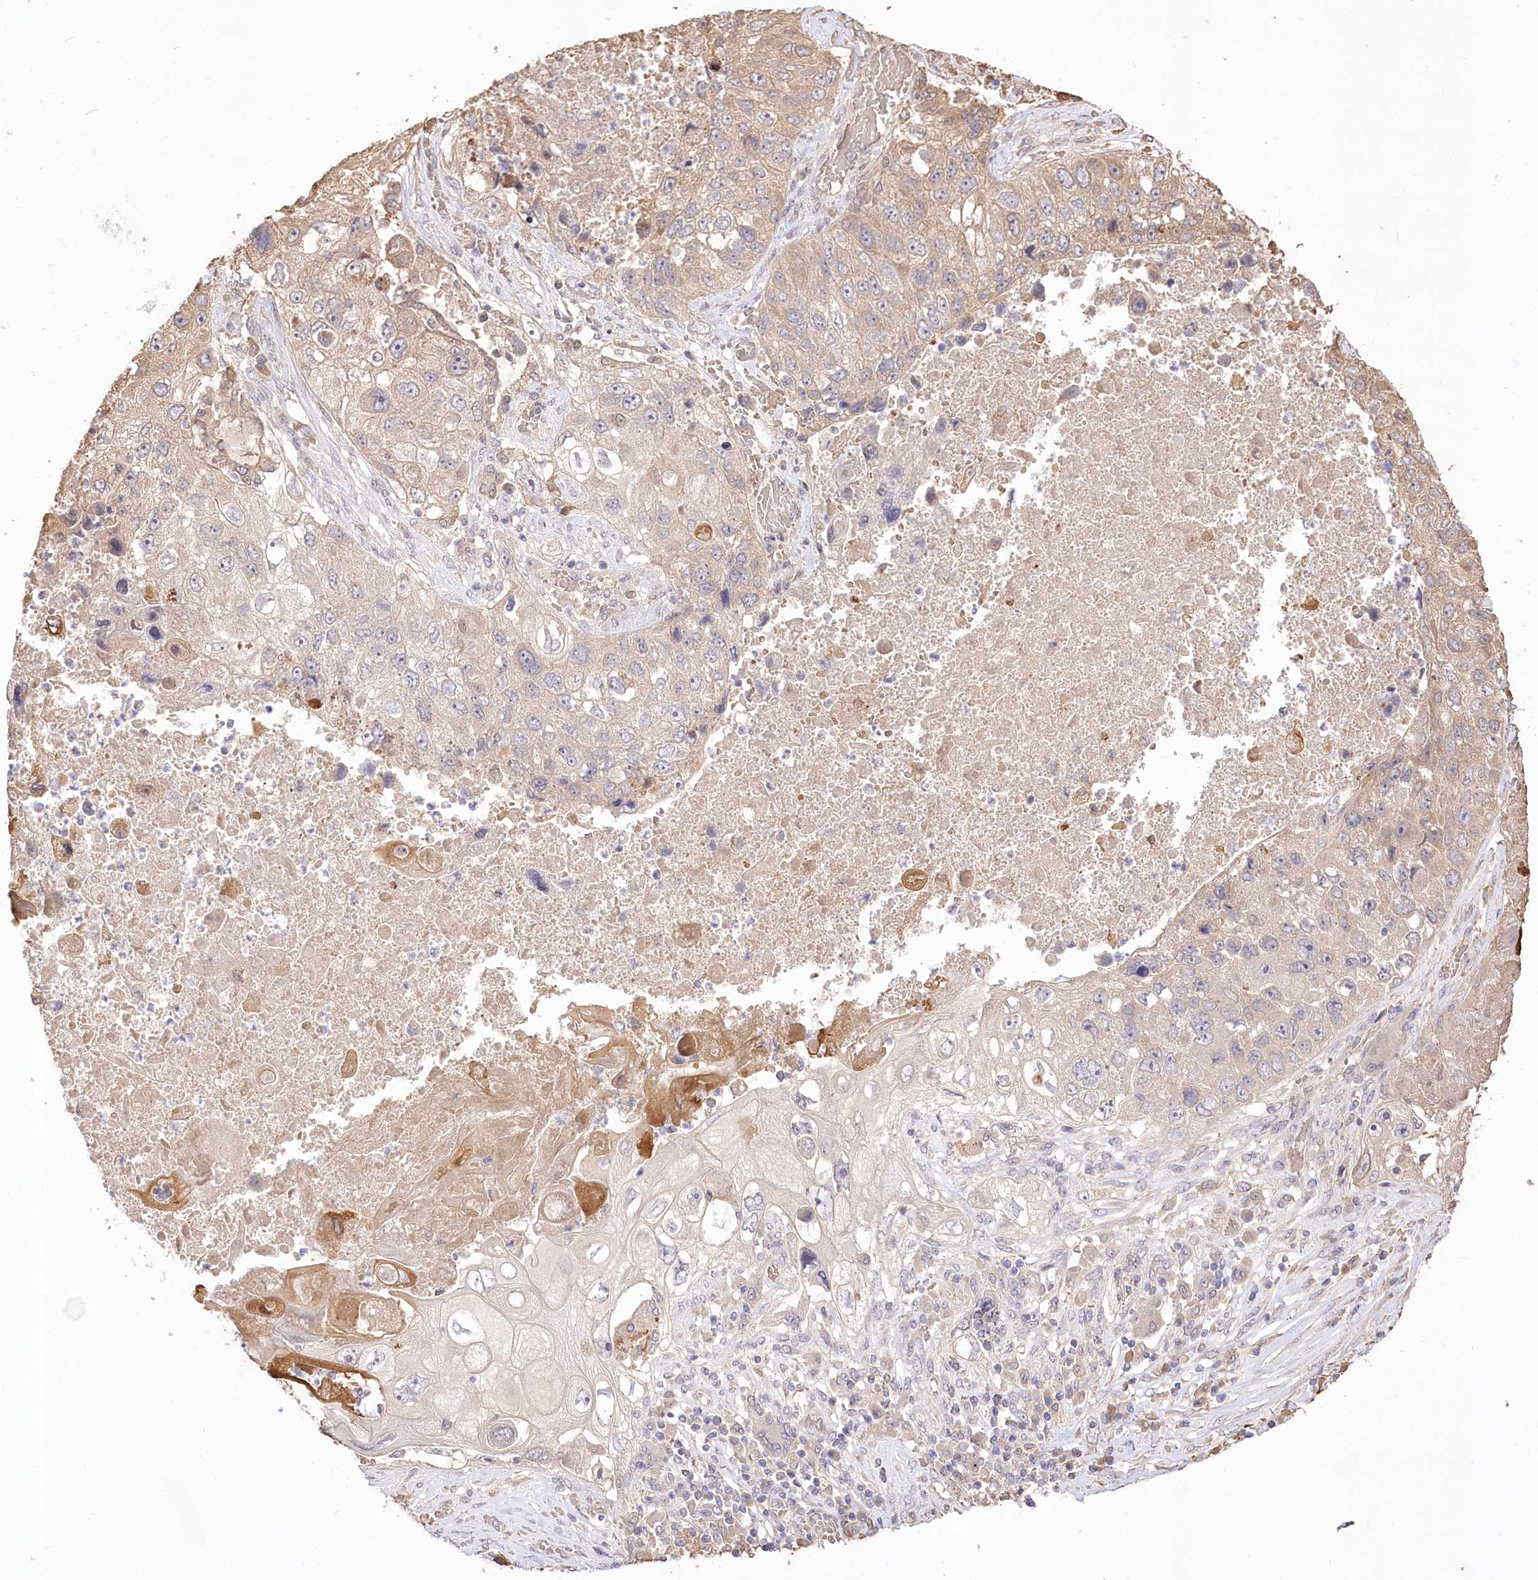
{"staining": {"intensity": "weak", "quantity": "<25%", "location": "cytoplasmic/membranous"}, "tissue": "lung cancer", "cell_type": "Tumor cells", "image_type": "cancer", "snomed": [{"axis": "morphology", "description": "Squamous cell carcinoma, NOS"}, {"axis": "topography", "description": "Lung"}], "caption": "This is a histopathology image of immunohistochemistry (IHC) staining of lung cancer (squamous cell carcinoma), which shows no positivity in tumor cells.", "gene": "R3HDM2", "patient": {"sex": "male", "age": 61}}